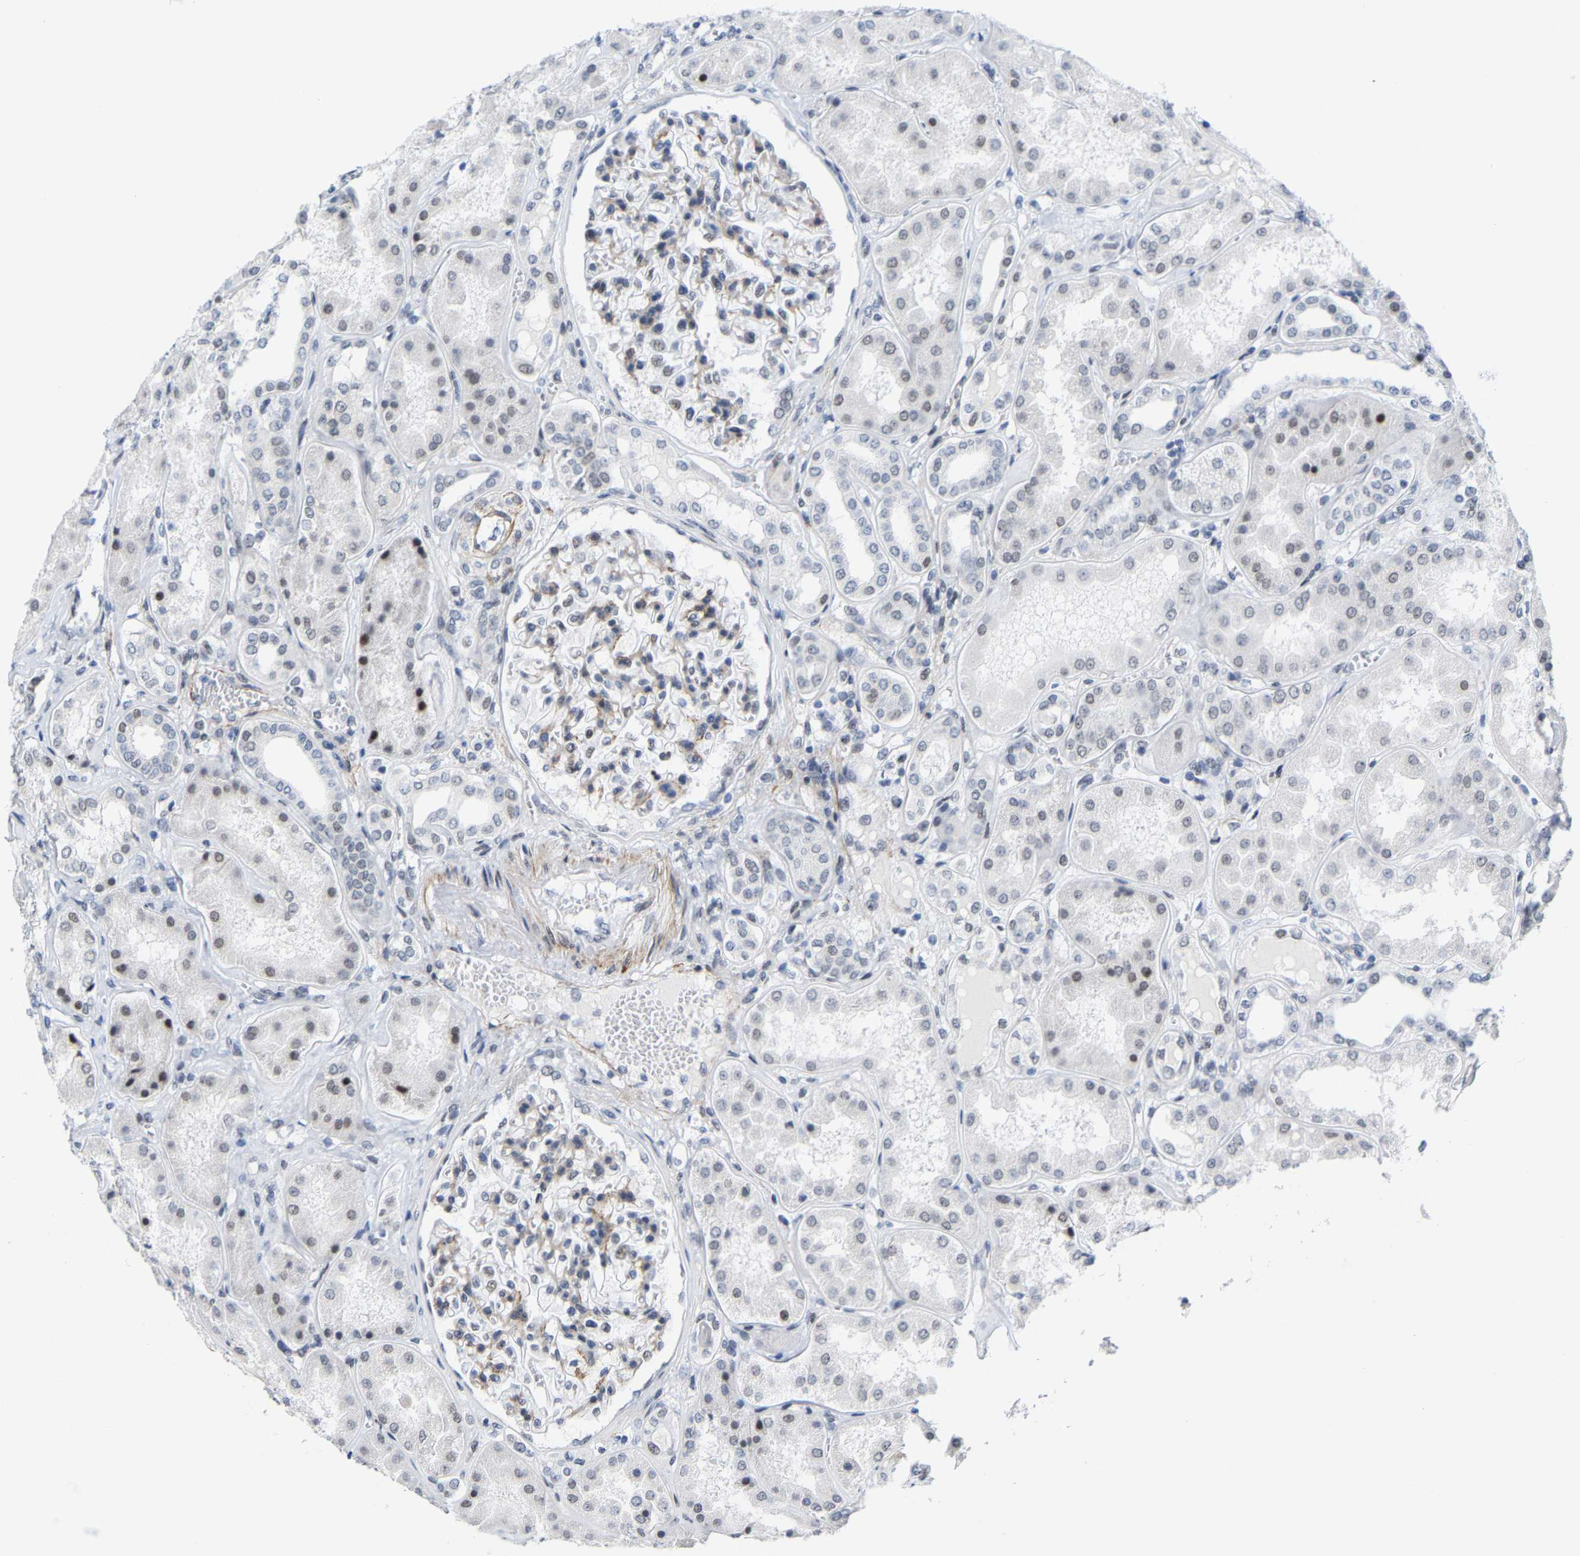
{"staining": {"intensity": "weak", "quantity": "<25%", "location": "cytoplasmic/membranous"}, "tissue": "kidney", "cell_type": "Cells in glomeruli", "image_type": "normal", "snomed": [{"axis": "morphology", "description": "Normal tissue, NOS"}, {"axis": "topography", "description": "Kidney"}], "caption": "This is a micrograph of immunohistochemistry (IHC) staining of unremarkable kidney, which shows no staining in cells in glomeruli. Nuclei are stained in blue.", "gene": "FAM180A", "patient": {"sex": "female", "age": 56}}